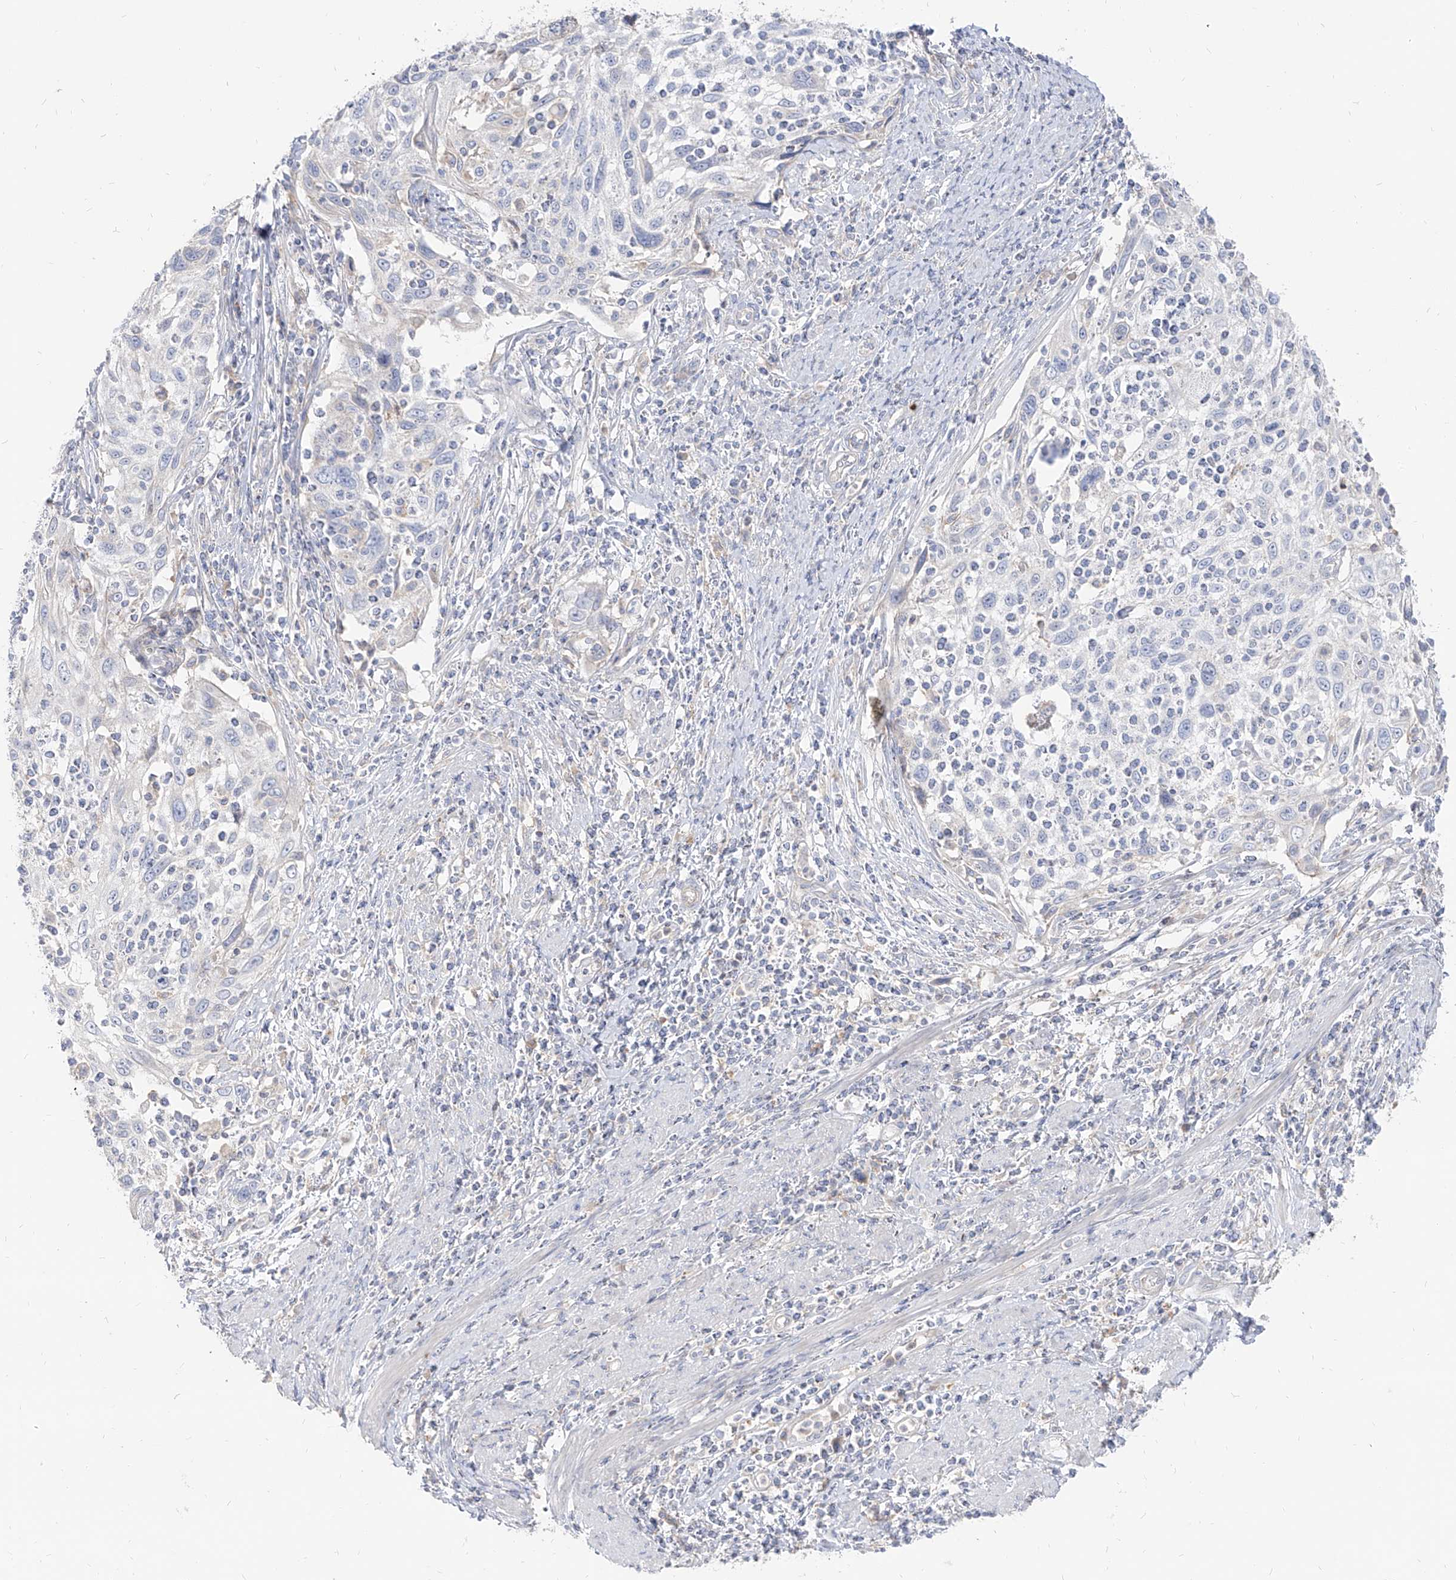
{"staining": {"intensity": "negative", "quantity": "none", "location": "none"}, "tissue": "cervical cancer", "cell_type": "Tumor cells", "image_type": "cancer", "snomed": [{"axis": "morphology", "description": "Squamous cell carcinoma, NOS"}, {"axis": "topography", "description": "Cervix"}], "caption": "Image shows no significant protein staining in tumor cells of cervical cancer.", "gene": "RBFOX3", "patient": {"sex": "female", "age": 70}}